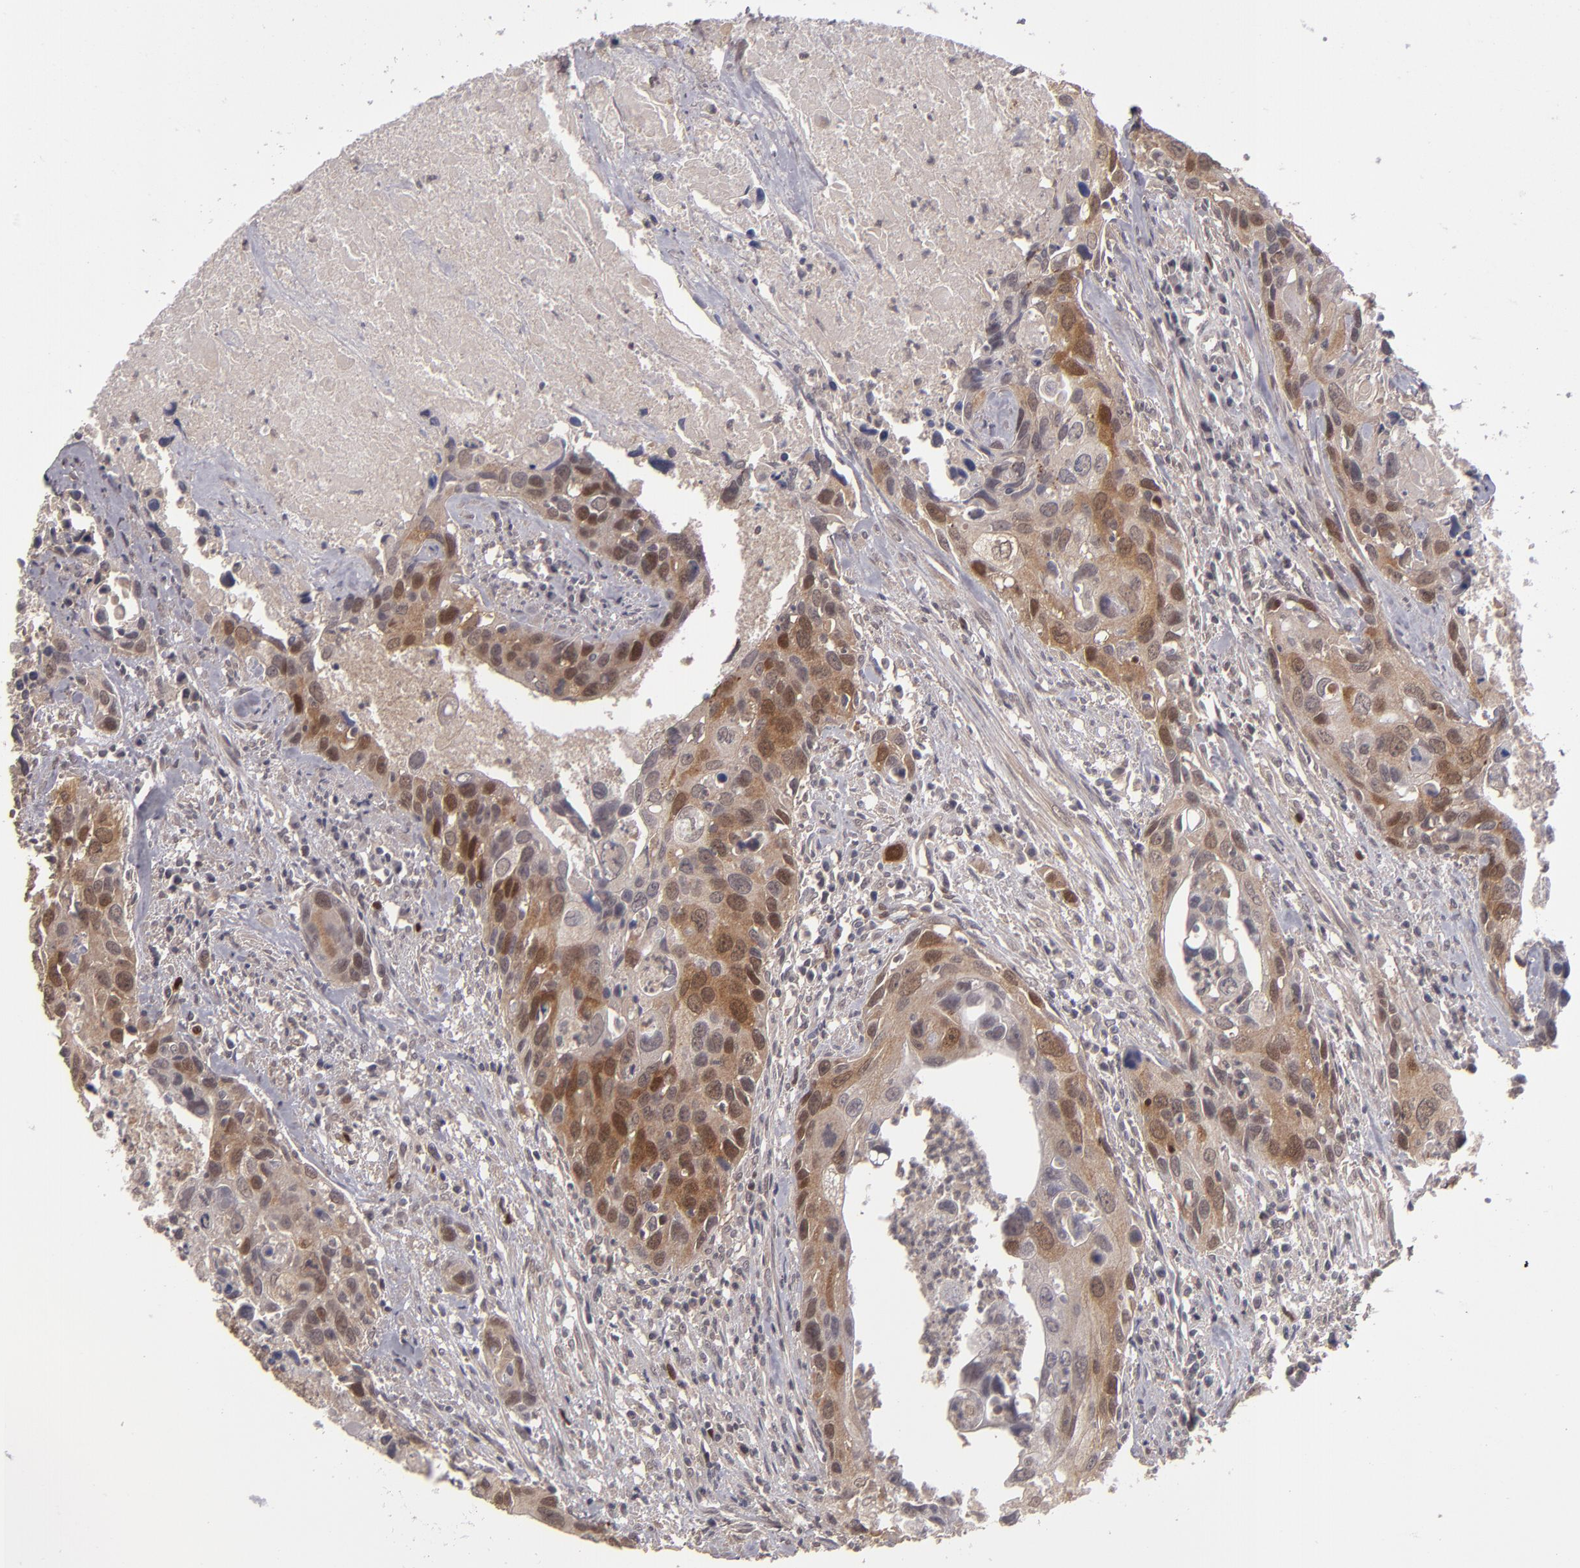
{"staining": {"intensity": "moderate", "quantity": ">75%", "location": "cytoplasmic/membranous,nuclear"}, "tissue": "urothelial cancer", "cell_type": "Tumor cells", "image_type": "cancer", "snomed": [{"axis": "morphology", "description": "Urothelial carcinoma, High grade"}, {"axis": "topography", "description": "Urinary bladder"}], "caption": "High-grade urothelial carcinoma stained for a protein shows moderate cytoplasmic/membranous and nuclear positivity in tumor cells. The staining is performed using DAB (3,3'-diaminobenzidine) brown chromogen to label protein expression. The nuclei are counter-stained blue using hematoxylin.", "gene": "TYMS", "patient": {"sex": "male", "age": 71}}